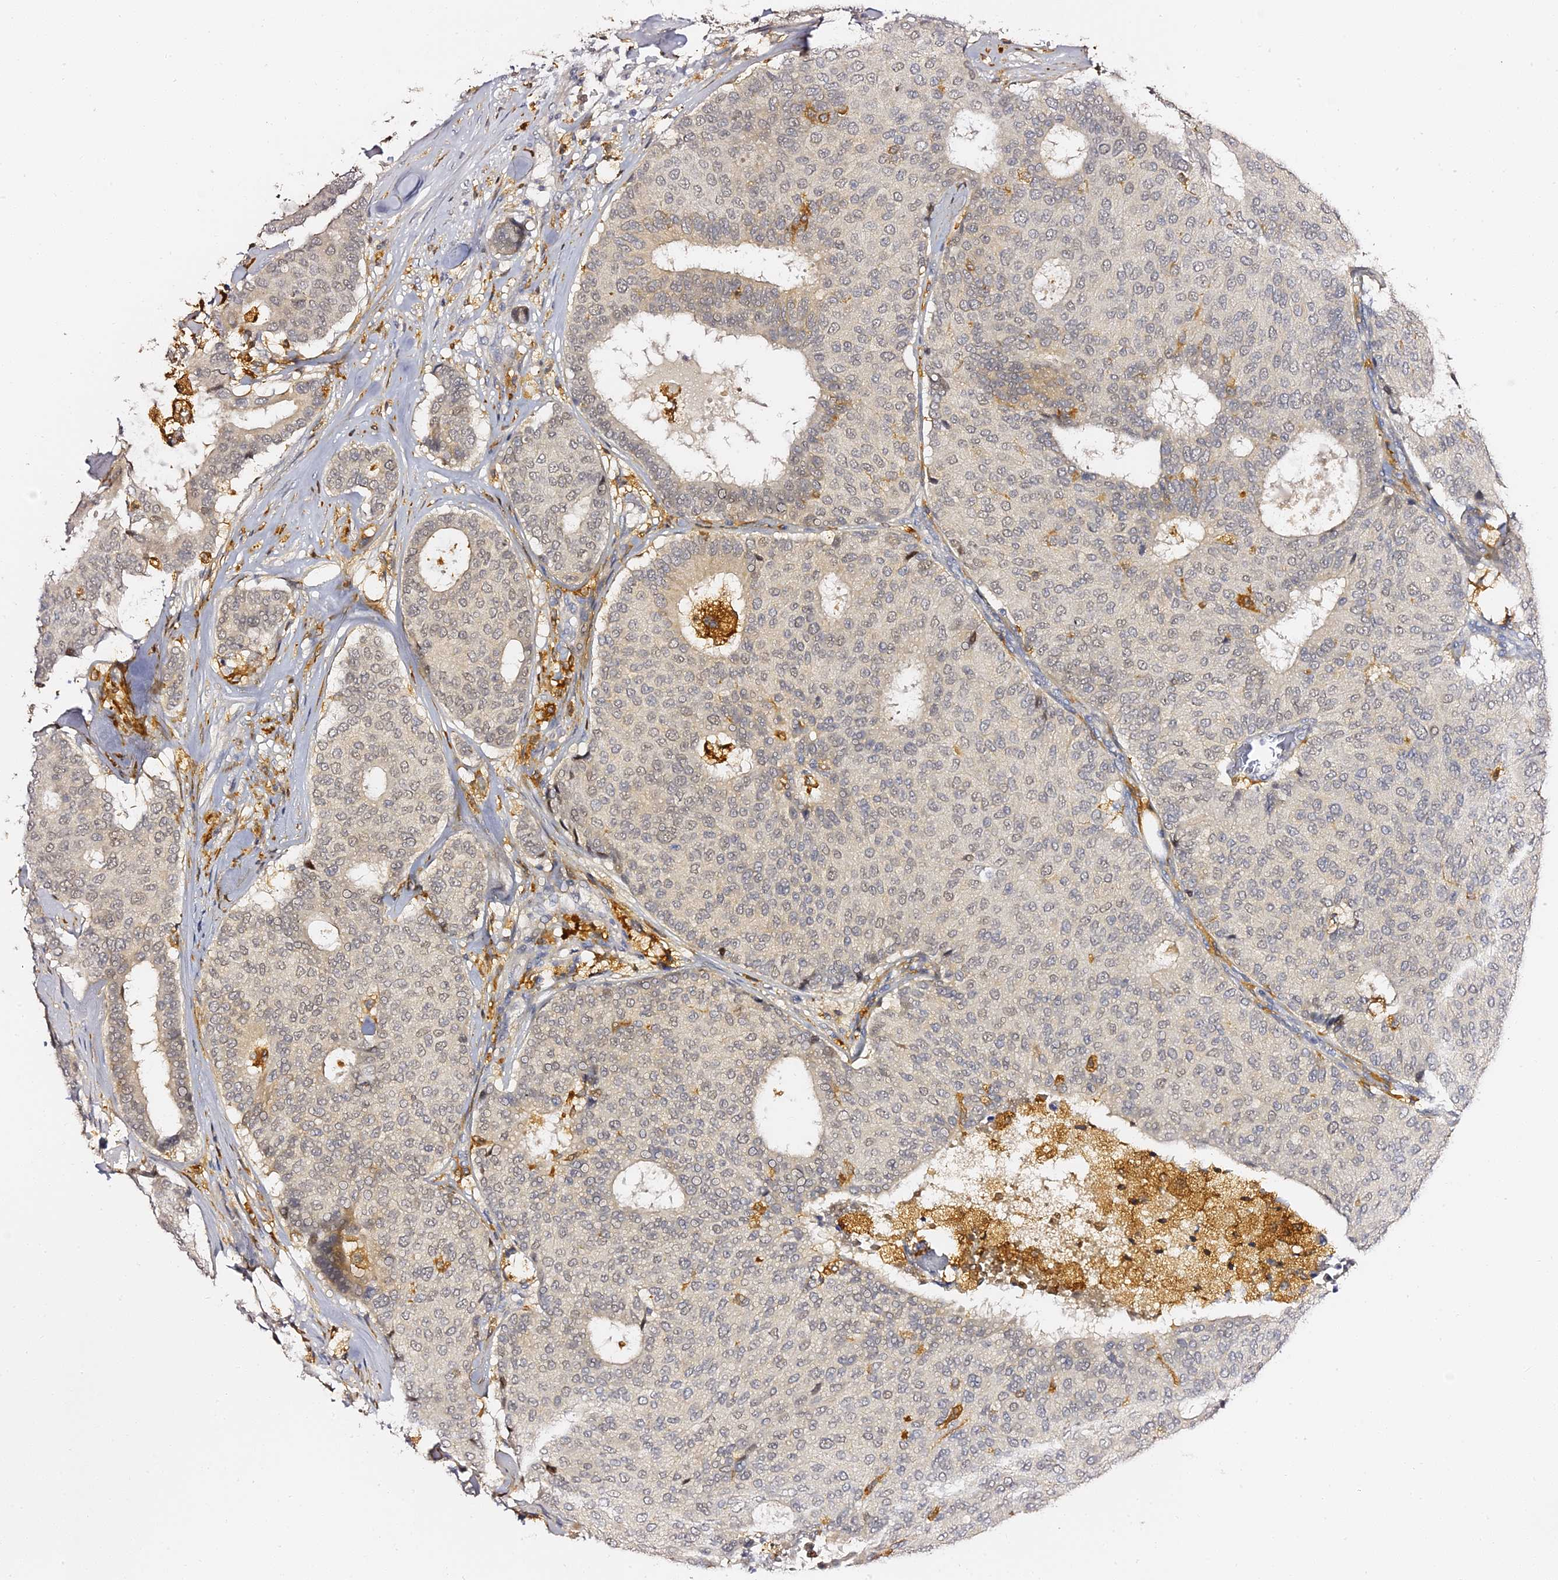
{"staining": {"intensity": "weak", "quantity": "25%-75%", "location": "nuclear"}, "tissue": "breast cancer", "cell_type": "Tumor cells", "image_type": "cancer", "snomed": [{"axis": "morphology", "description": "Duct carcinoma"}, {"axis": "topography", "description": "Breast"}], "caption": "Tumor cells display low levels of weak nuclear positivity in about 25%-75% of cells in invasive ductal carcinoma (breast).", "gene": "IL4I1", "patient": {"sex": "female", "age": 75}}